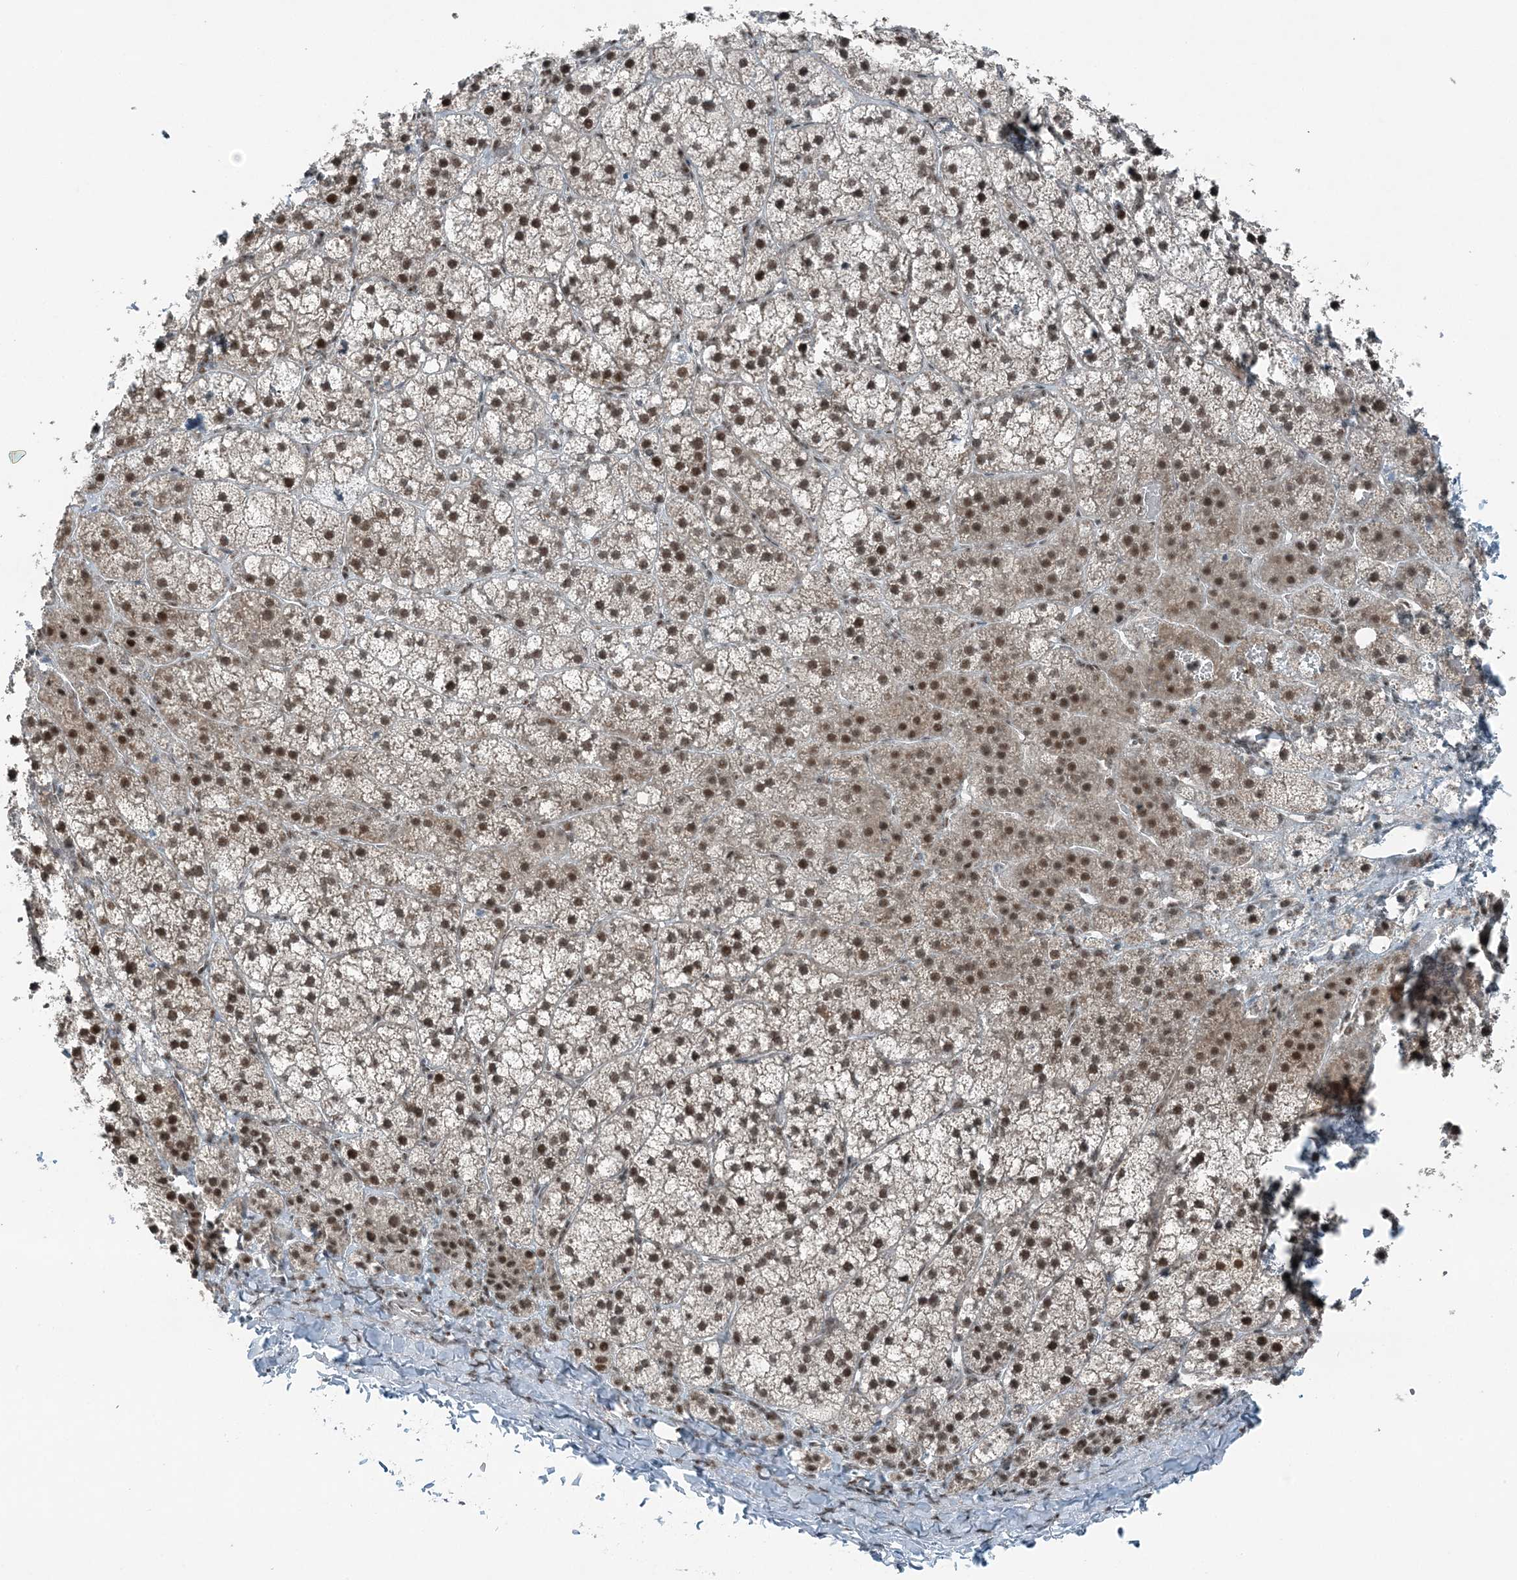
{"staining": {"intensity": "moderate", "quantity": ">75%", "location": "cytoplasmic/membranous,nuclear"}, "tissue": "adrenal gland", "cell_type": "Glandular cells", "image_type": "normal", "snomed": [{"axis": "morphology", "description": "Normal tissue, NOS"}, {"axis": "topography", "description": "Adrenal gland"}], "caption": "A high-resolution histopathology image shows IHC staining of benign adrenal gland, which displays moderate cytoplasmic/membranous,nuclear positivity in about >75% of glandular cells. The staining is performed using DAB (3,3'-diaminobenzidine) brown chromogen to label protein expression. The nuclei are counter-stained blue using hematoxylin.", "gene": "YTHDC1", "patient": {"sex": "female", "age": 44}}